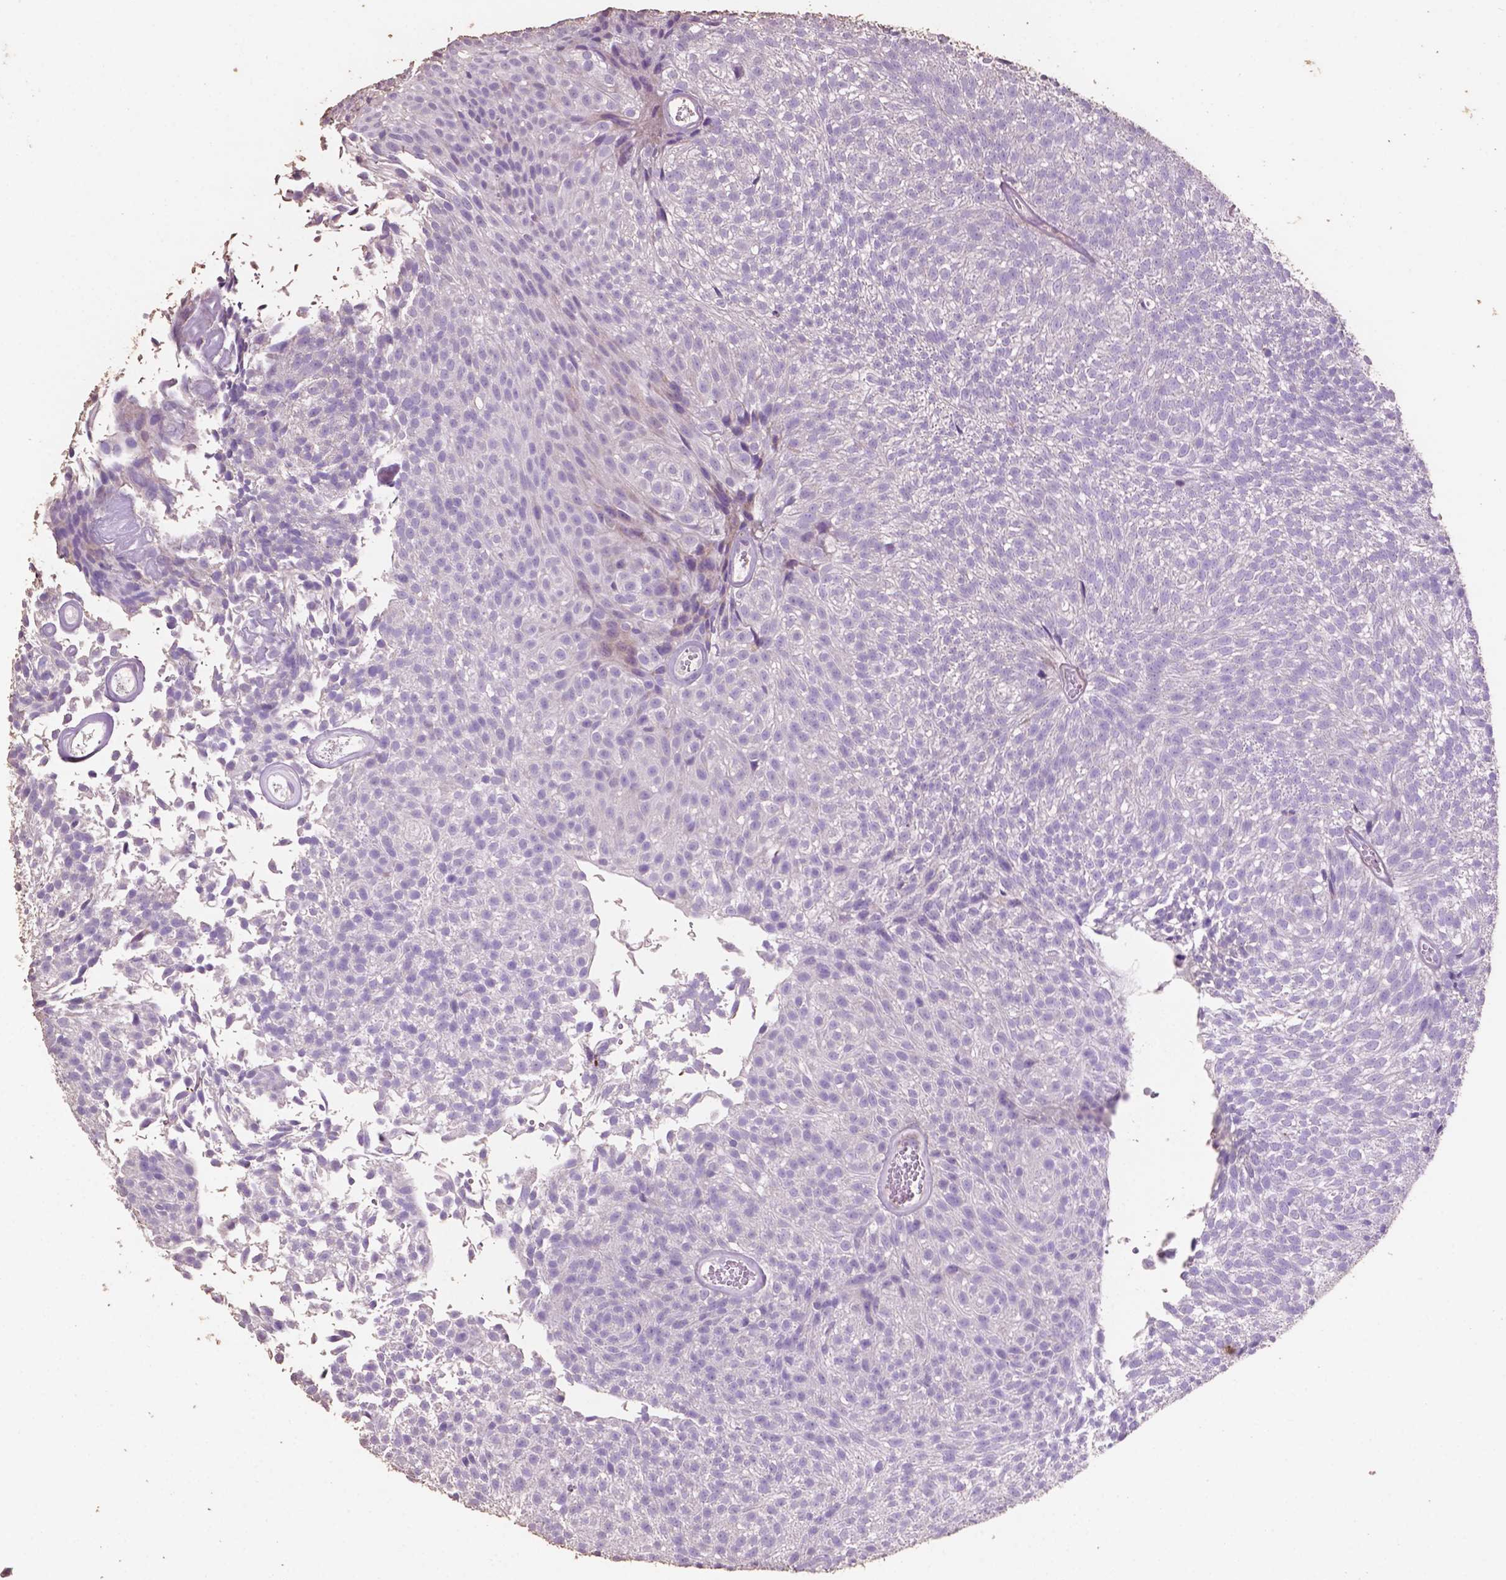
{"staining": {"intensity": "negative", "quantity": "none", "location": "none"}, "tissue": "urothelial cancer", "cell_type": "Tumor cells", "image_type": "cancer", "snomed": [{"axis": "morphology", "description": "Urothelial carcinoma, Low grade"}, {"axis": "topography", "description": "Urinary bladder"}], "caption": "High magnification brightfield microscopy of urothelial cancer stained with DAB (3,3'-diaminobenzidine) (brown) and counterstained with hematoxylin (blue): tumor cells show no significant positivity.", "gene": "COMMD4", "patient": {"sex": "male", "age": 77}}